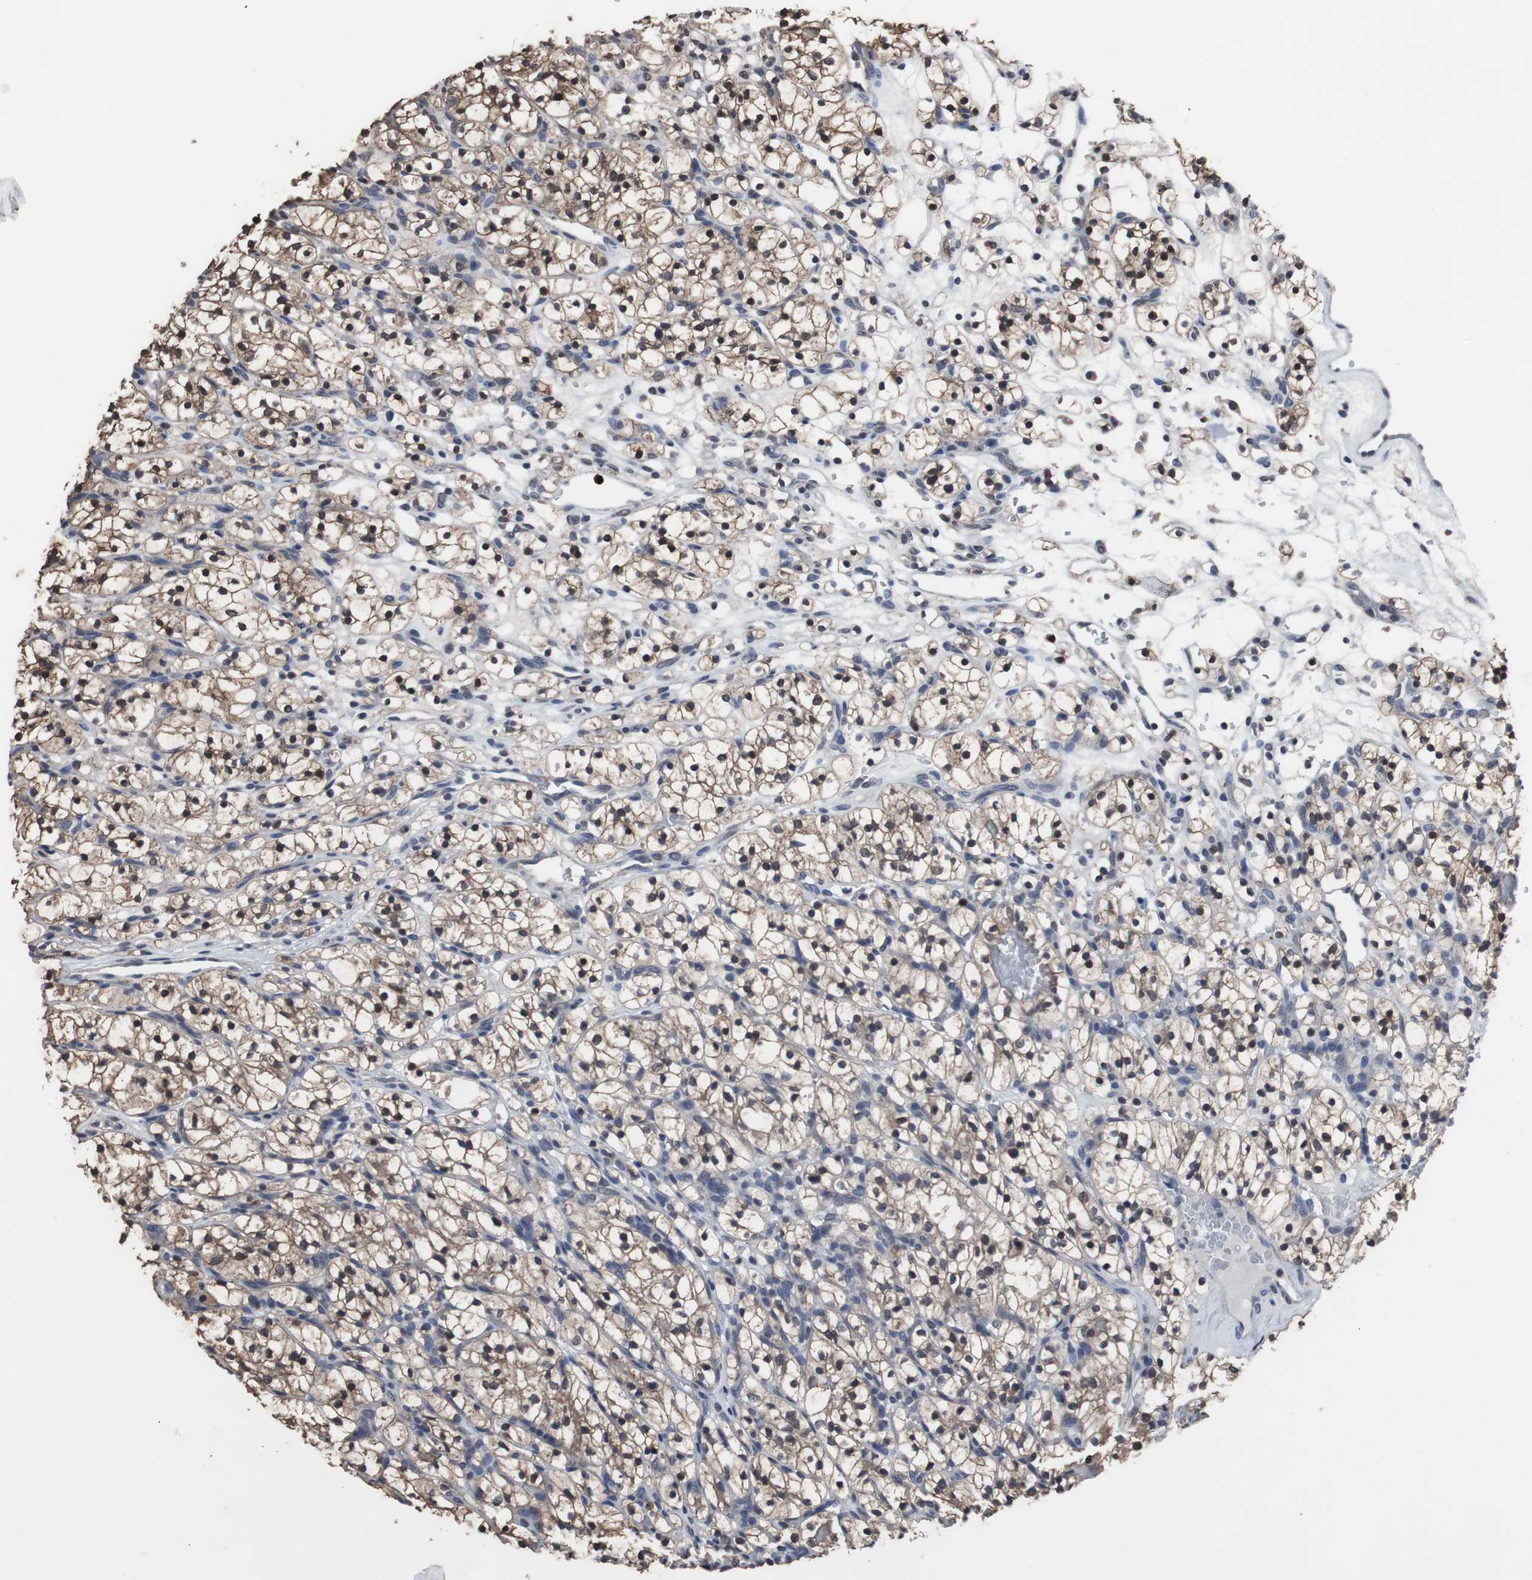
{"staining": {"intensity": "moderate", "quantity": "25%-75%", "location": "nuclear"}, "tissue": "renal cancer", "cell_type": "Tumor cells", "image_type": "cancer", "snomed": [{"axis": "morphology", "description": "Adenocarcinoma, NOS"}, {"axis": "topography", "description": "Kidney"}], "caption": "The image reveals immunohistochemical staining of renal adenocarcinoma. There is moderate nuclear positivity is present in about 25%-75% of tumor cells. (brown staining indicates protein expression, while blue staining denotes nuclei).", "gene": "MED27", "patient": {"sex": "female", "age": 57}}